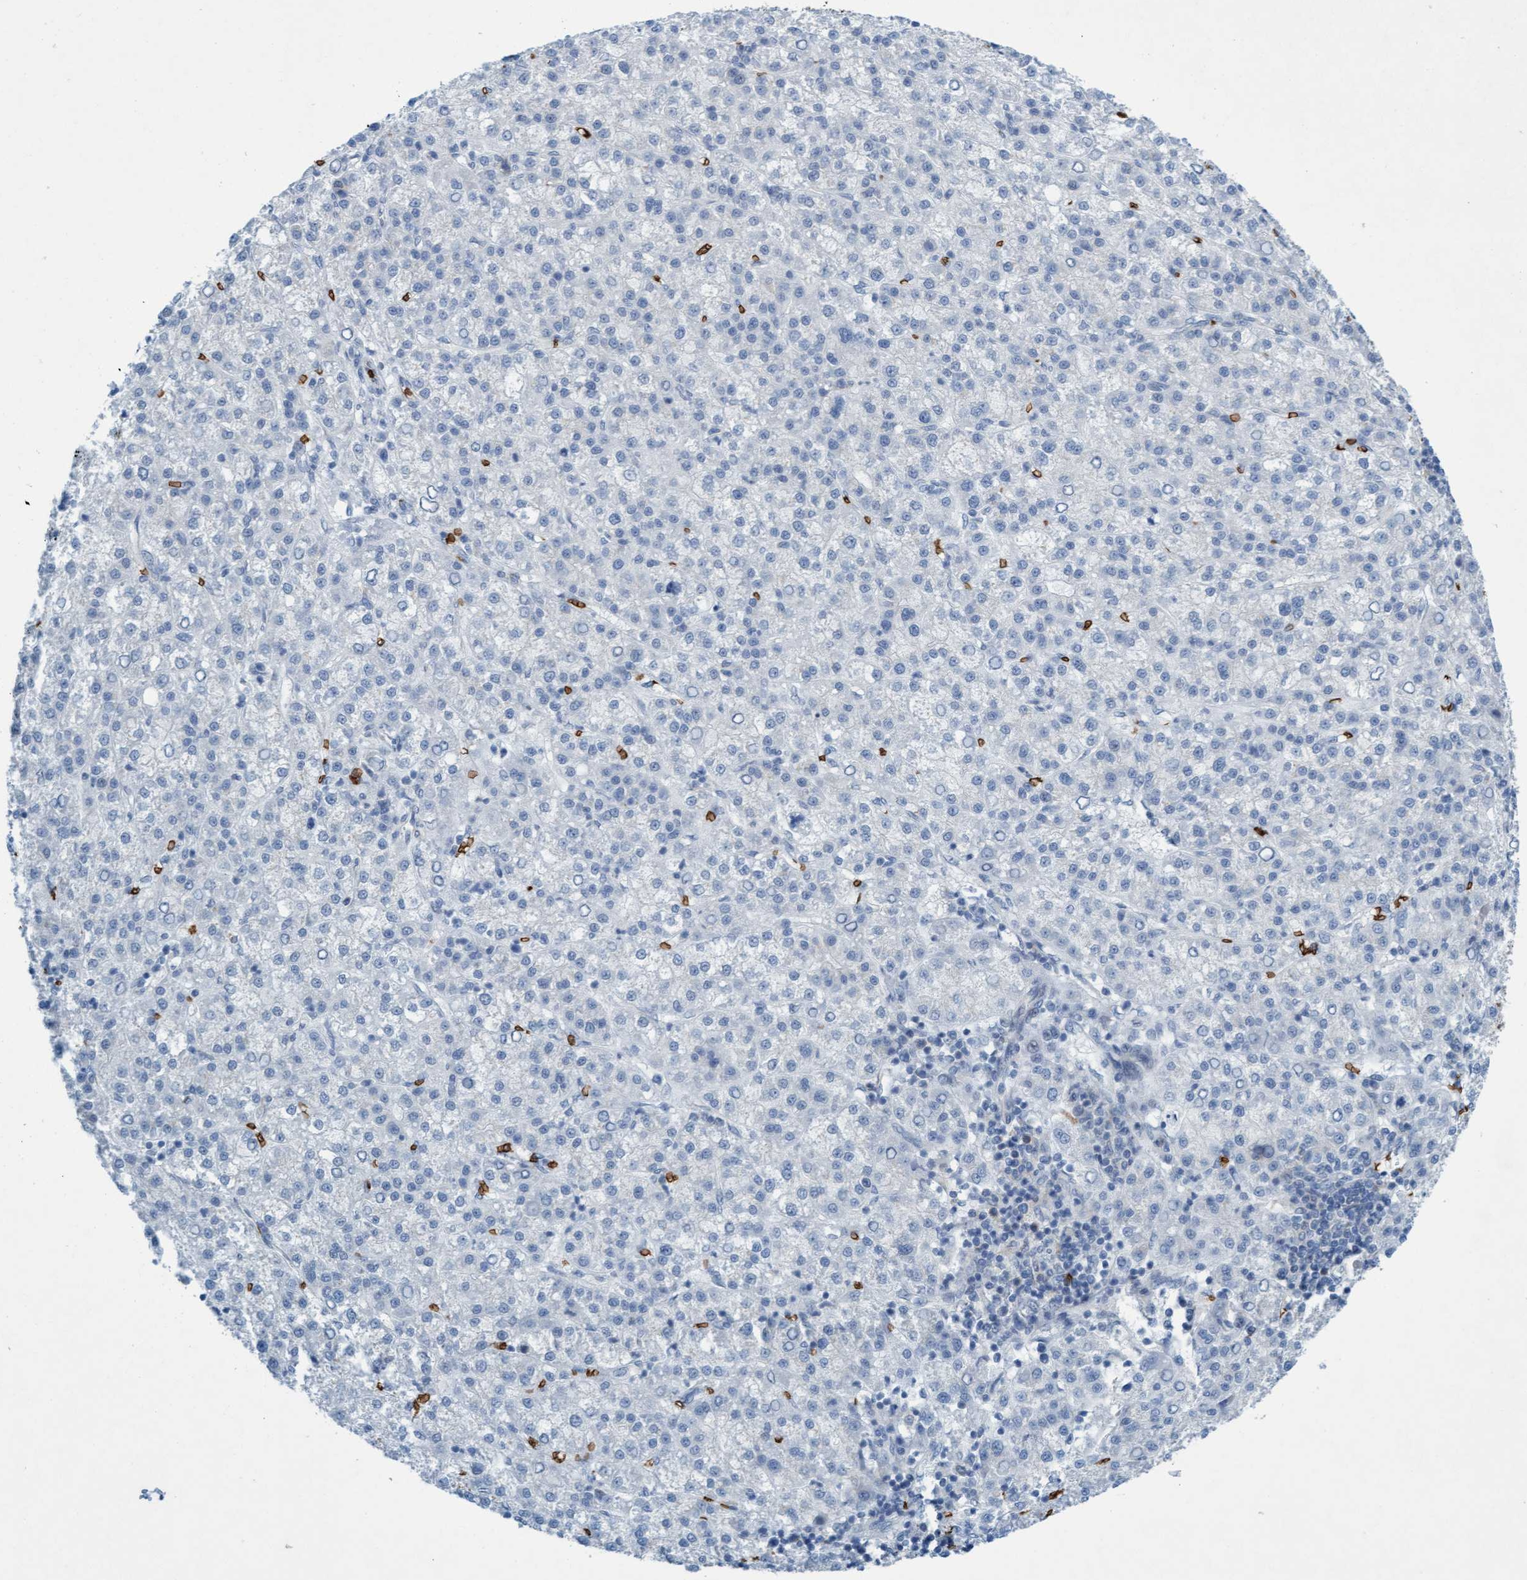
{"staining": {"intensity": "negative", "quantity": "none", "location": "none"}, "tissue": "liver cancer", "cell_type": "Tumor cells", "image_type": "cancer", "snomed": [{"axis": "morphology", "description": "Carcinoma, Hepatocellular, NOS"}, {"axis": "topography", "description": "Liver"}], "caption": "Tumor cells are negative for brown protein staining in liver cancer (hepatocellular carcinoma).", "gene": "SPEM2", "patient": {"sex": "female", "age": 58}}